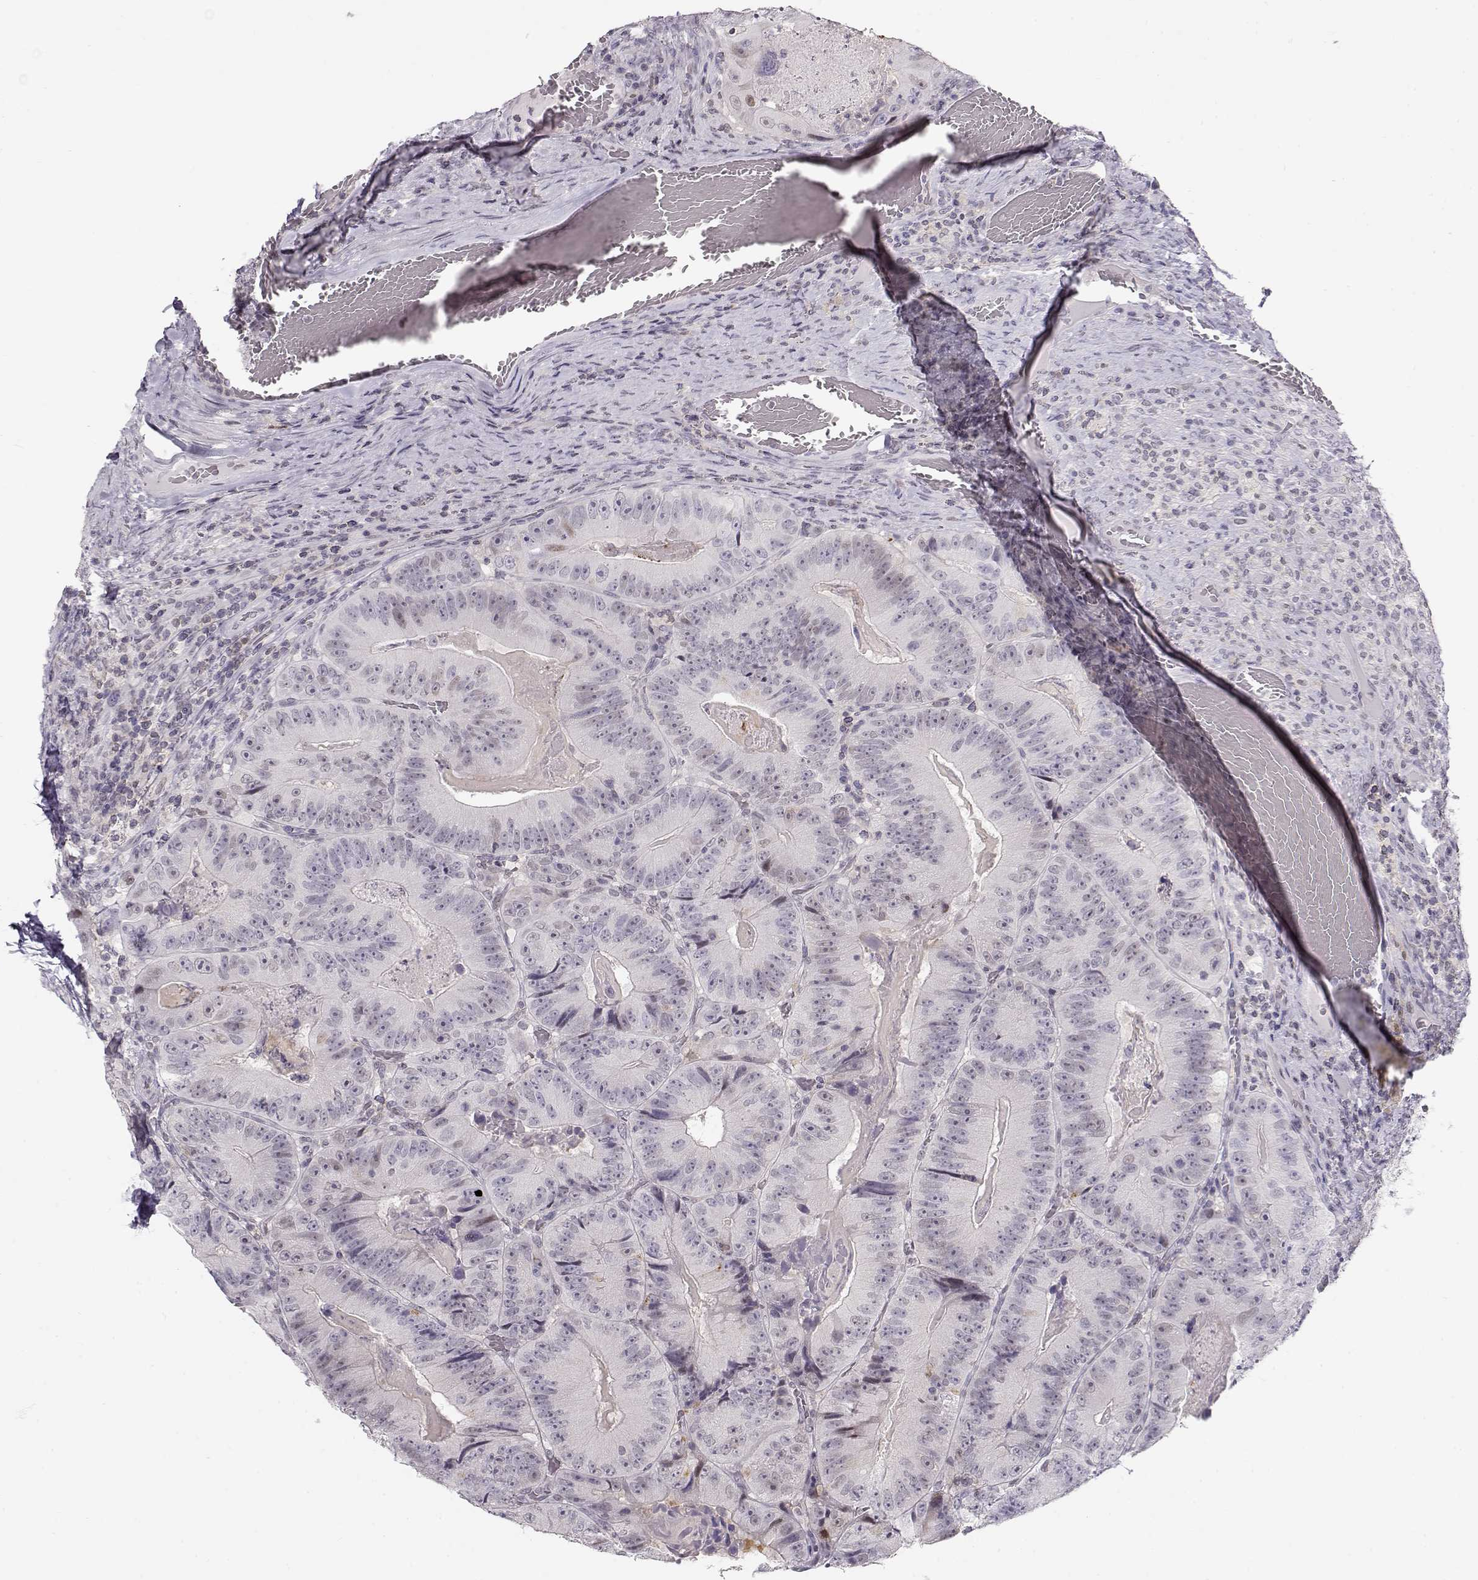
{"staining": {"intensity": "negative", "quantity": "none", "location": "none"}, "tissue": "colorectal cancer", "cell_type": "Tumor cells", "image_type": "cancer", "snomed": [{"axis": "morphology", "description": "Adenocarcinoma, NOS"}, {"axis": "topography", "description": "Colon"}], "caption": "Tumor cells show no significant protein positivity in colorectal adenocarcinoma.", "gene": "TEPP", "patient": {"sex": "female", "age": 86}}